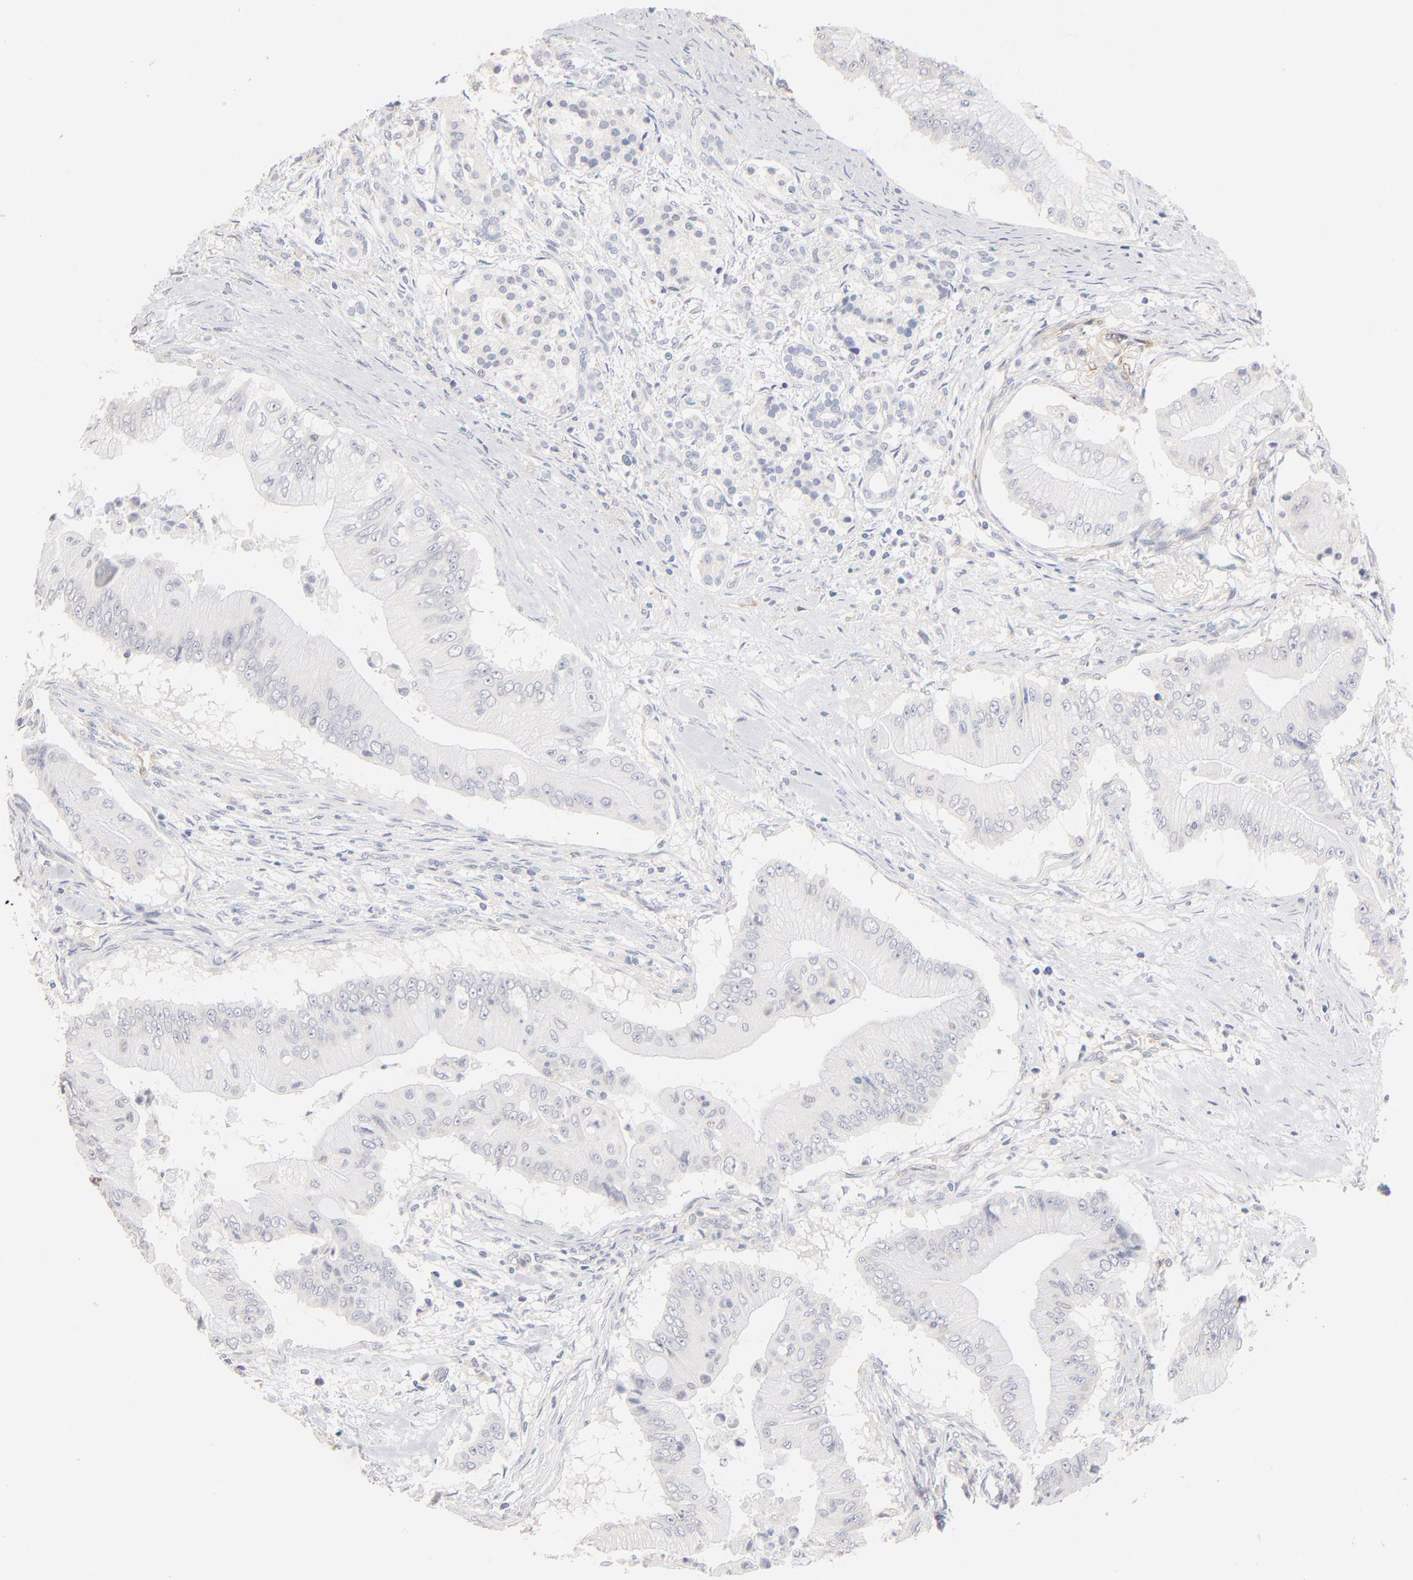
{"staining": {"intensity": "negative", "quantity": "none", "location": "none"}, "tissue": "pancreatic cancer", "cell_type": "Tumor cells", "image_type": "cancer", "snomed": [{"axis": "morphology", "description": "Adenocarcinoma, NOS"}, {"axis": "topography", "description": "Pancreas"}], "caption": "DAB (3,3'-diaminobenzidine) immunohistochemical staining of human pancreatic cancer exhibits no significant expression in tumor cells.", "gene": "ITGA8", "patient": {"sex": "male", "age": 62}}